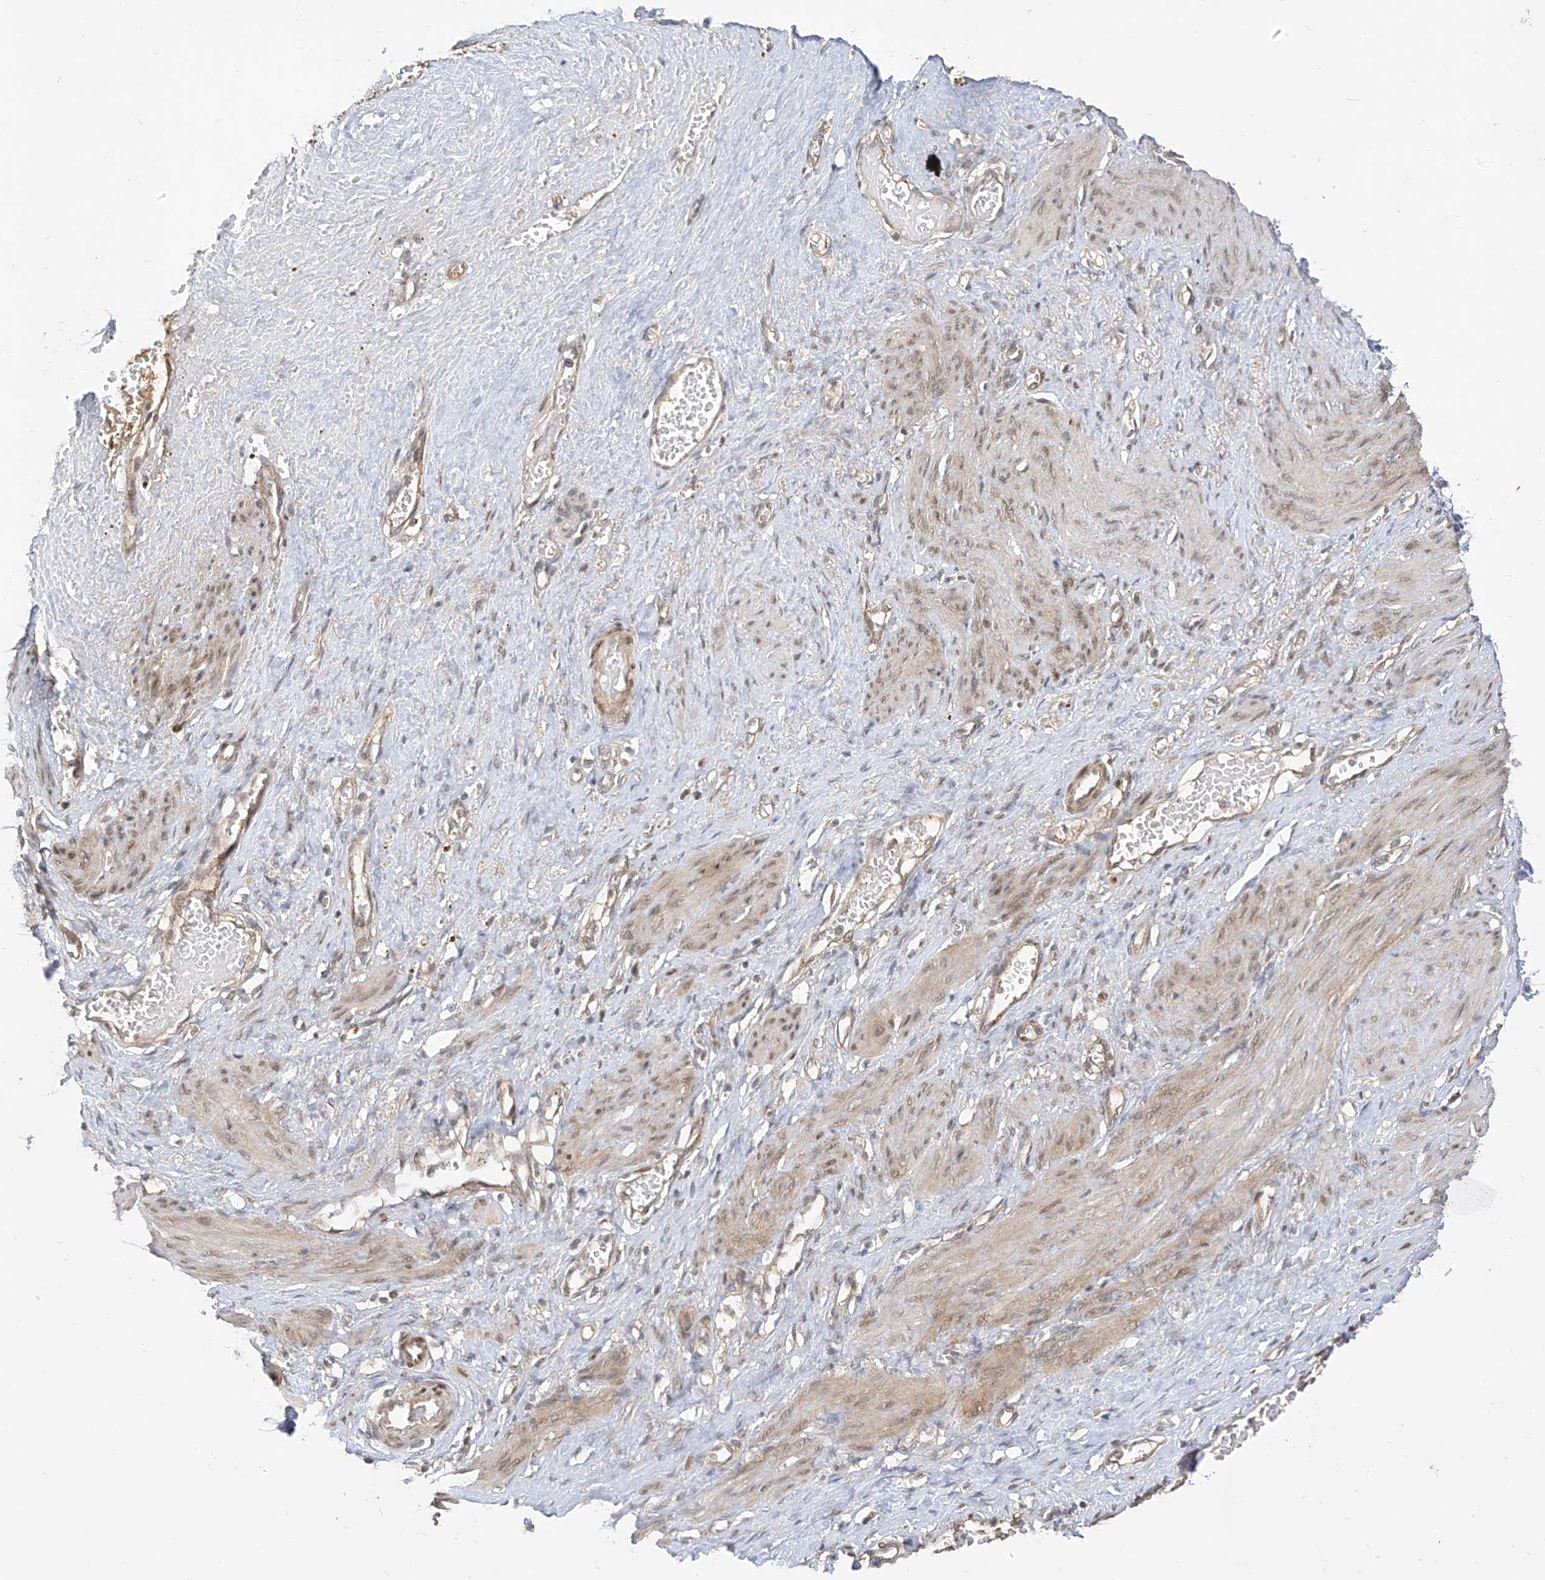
{"staining": {"intensity": "weak", "quantity": "25%-75%", "location": "nuclear"}, "tissue": "smooth muscle", "cell_type": "Smooth muscle cells", "image_type": "normal", "snomed": [{"axis": "morphology", "description": "Normal tissue, NOS"}, {"axis": "topography", "description": "Endometrium"}], "caption": "A photomicrograph of smooth muscle stained for a protein demonstrates weak nuclear brown staining in smooth muscle cells.", "gene": "MRTFA", "patient": {"sex": "female", "age": 33}}